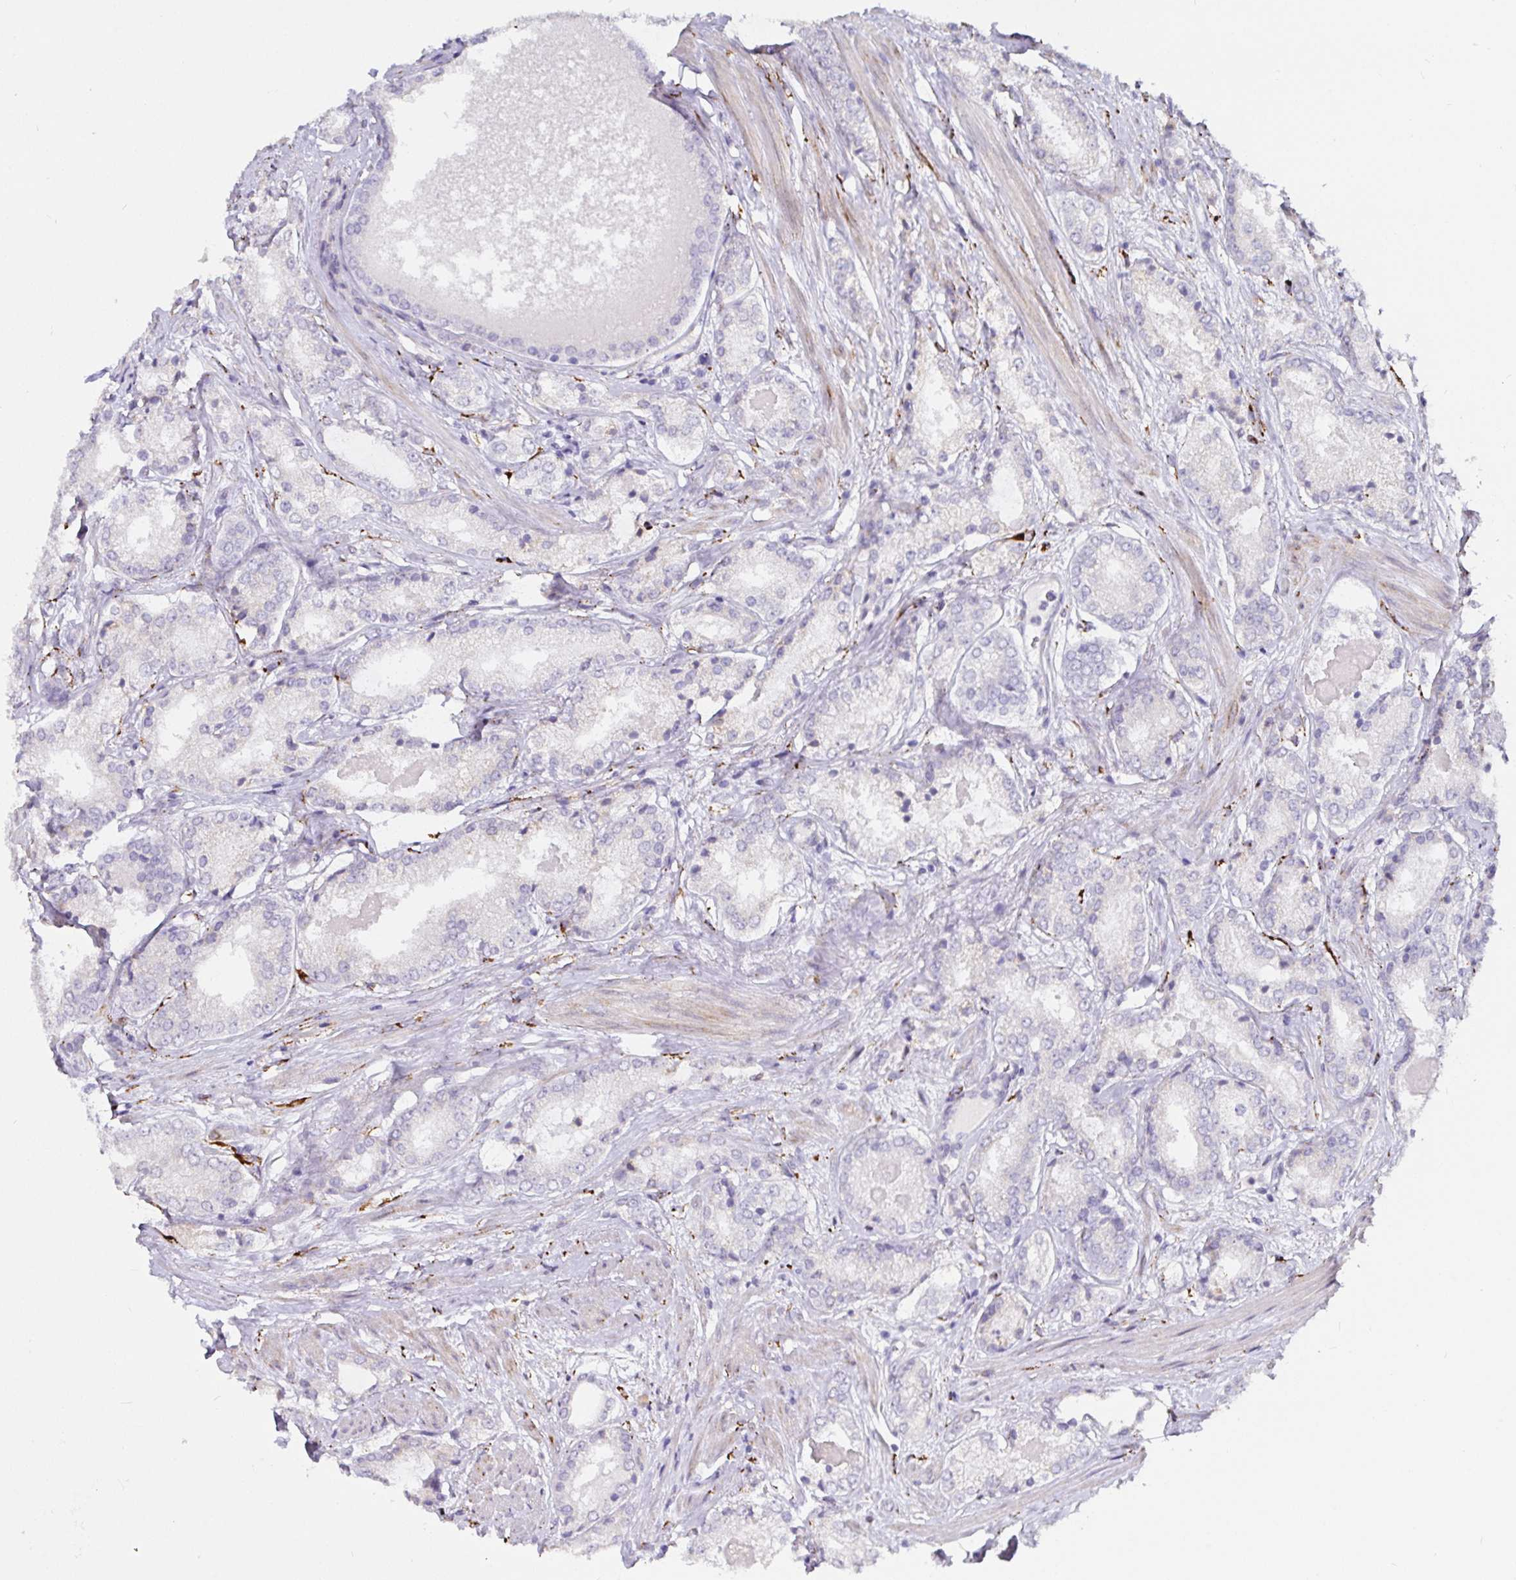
{"staining": {"intensity": "negative", "quantity": "none", "location": "none"}, "tissue": "prostate cancer", "cell_type": "Tumor cells", "image_type": "cancer", "snomed": [{"axis": "morphology", "description": "Adenocarcinoma, NOS"}, {"axis": "morphology", "description": "Adenocarcinoma, Low grade"}, {"axis": "topography", "description": "Prostate"}], "caption": "There is no significant expression in tumor cells of low-grade adenocarcinoma (prostate).", "gene": "P4HA2", "patient": {"sex": "male", "age": 68}}